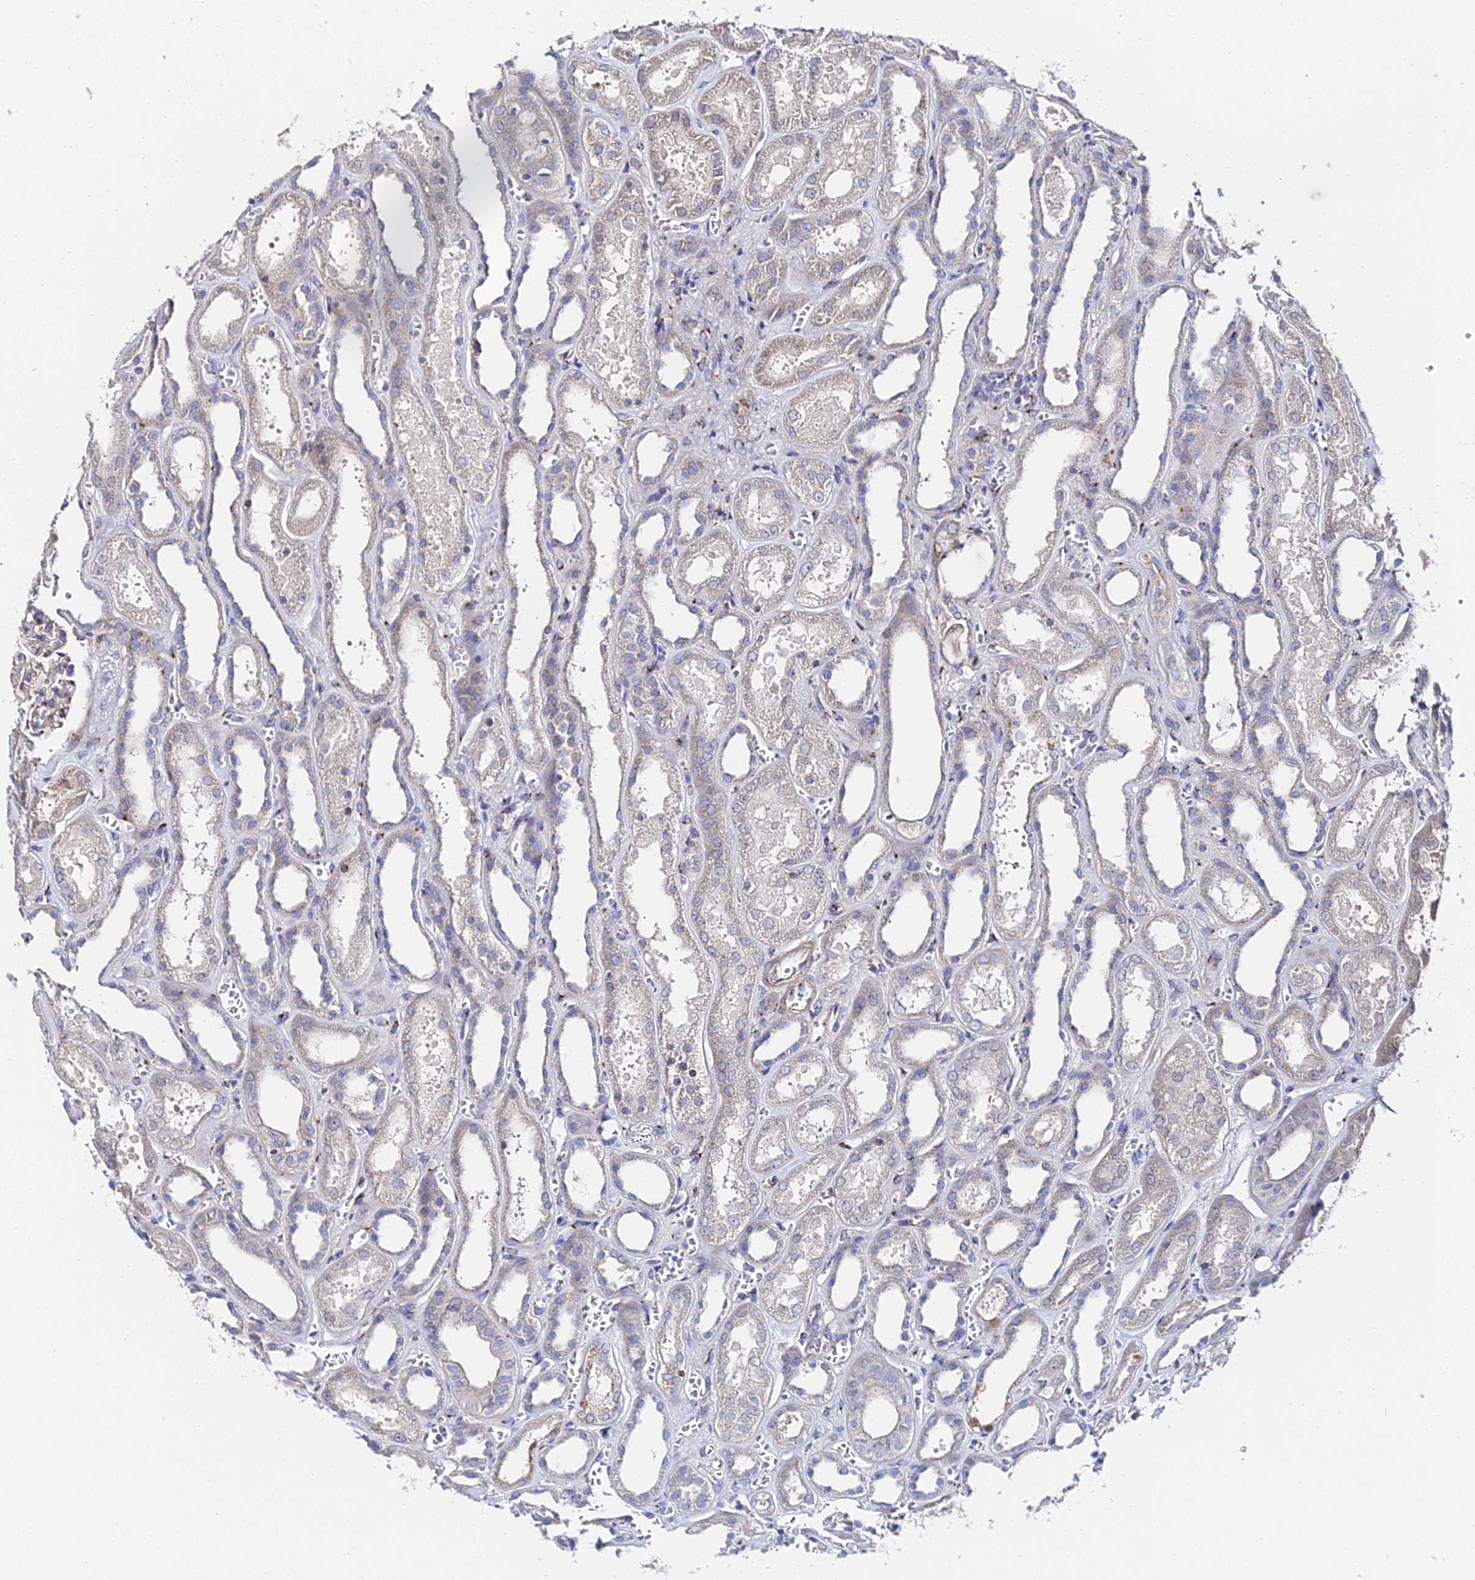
{"staining": {"intensity": "moderate", "quantity": "25%-75%", "location": "cytoplasmic/membranous"}, "tissue": "kidney", "cell_type": "Cells in glomeruli", "image_type": "normal", "snomed": [{"axis": "morphology", "description": "Normal tissue, NOS"}, {"axis": "morphology", "description": "Adenocarcinoma, NOS"}, {"axis": "topography", "description": "Kidney"}], "caption": "The micrograph reveals immunohistochemical staining of benign kidney. There is moderate cytoplasmic/membranous staining is identified in about 25%-75% of cells in glomeruli.", "gene": "BORCS8", "patient": {"sex": "female", "age": 68}}